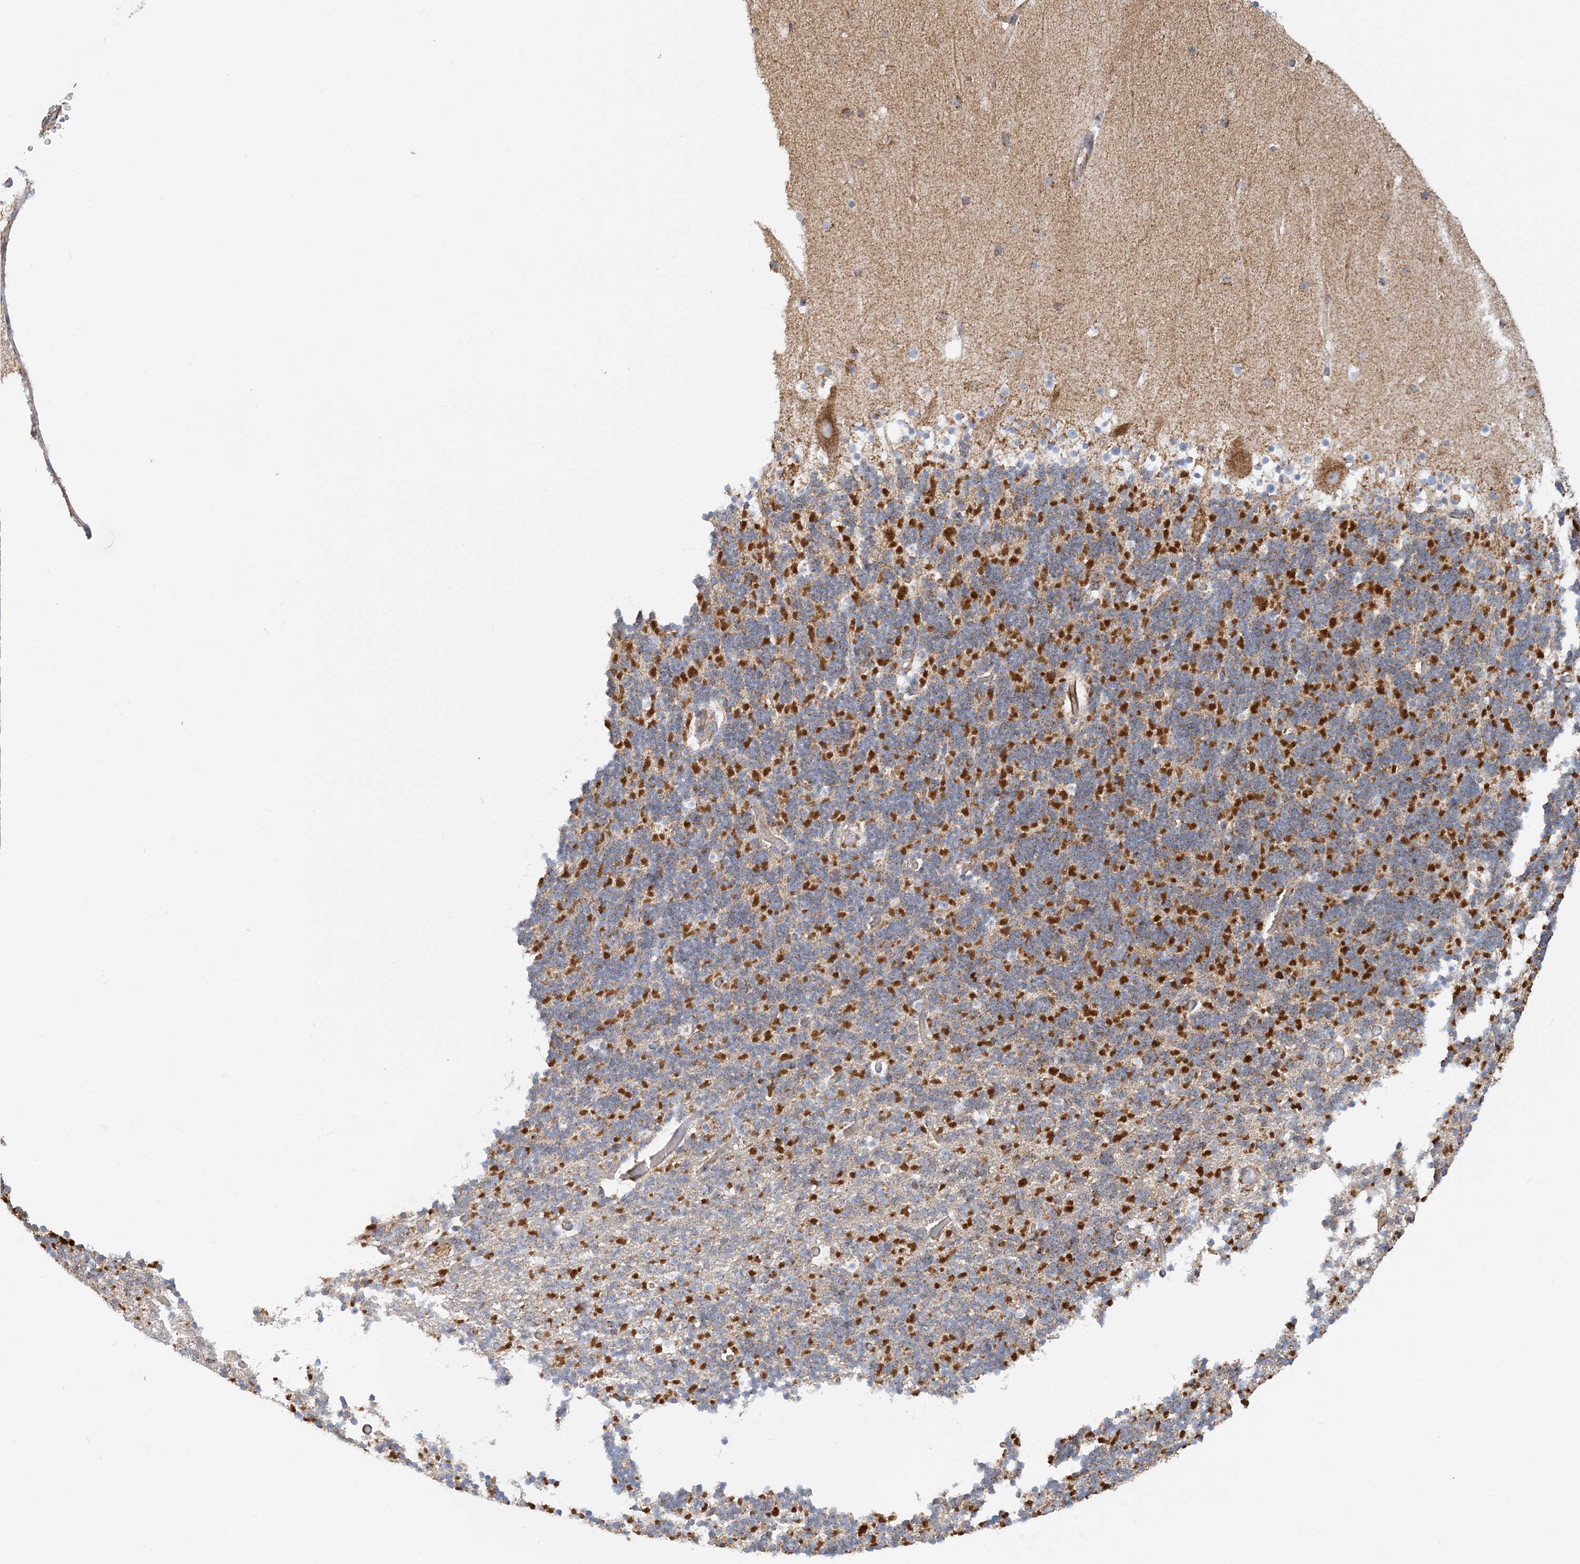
{"staining": {"intensity": "strong", "quantity": "25%-75%", "location": "cytoplasmic/membranous"}, "tissue": "cerebellum", "cell_type": "Cells in granular layer", "image_type": "normal", "snomed": [{"axis": "morphology", "description": "Normal tissue, NOS"}, {"axis": "topography", "description": "Cerebellum"}], "caption": "A high amount of strong cytoplasmic/membranous positivity is present in approximately 25%-75% of cells in granular layer in normal cerebellum. (DAB (3,3'-diaminobenzidine) = brown stain, brightfield microscopy at high magnification).", "gene": "COA3", "patient": {"sex": "male", "age": 57}}